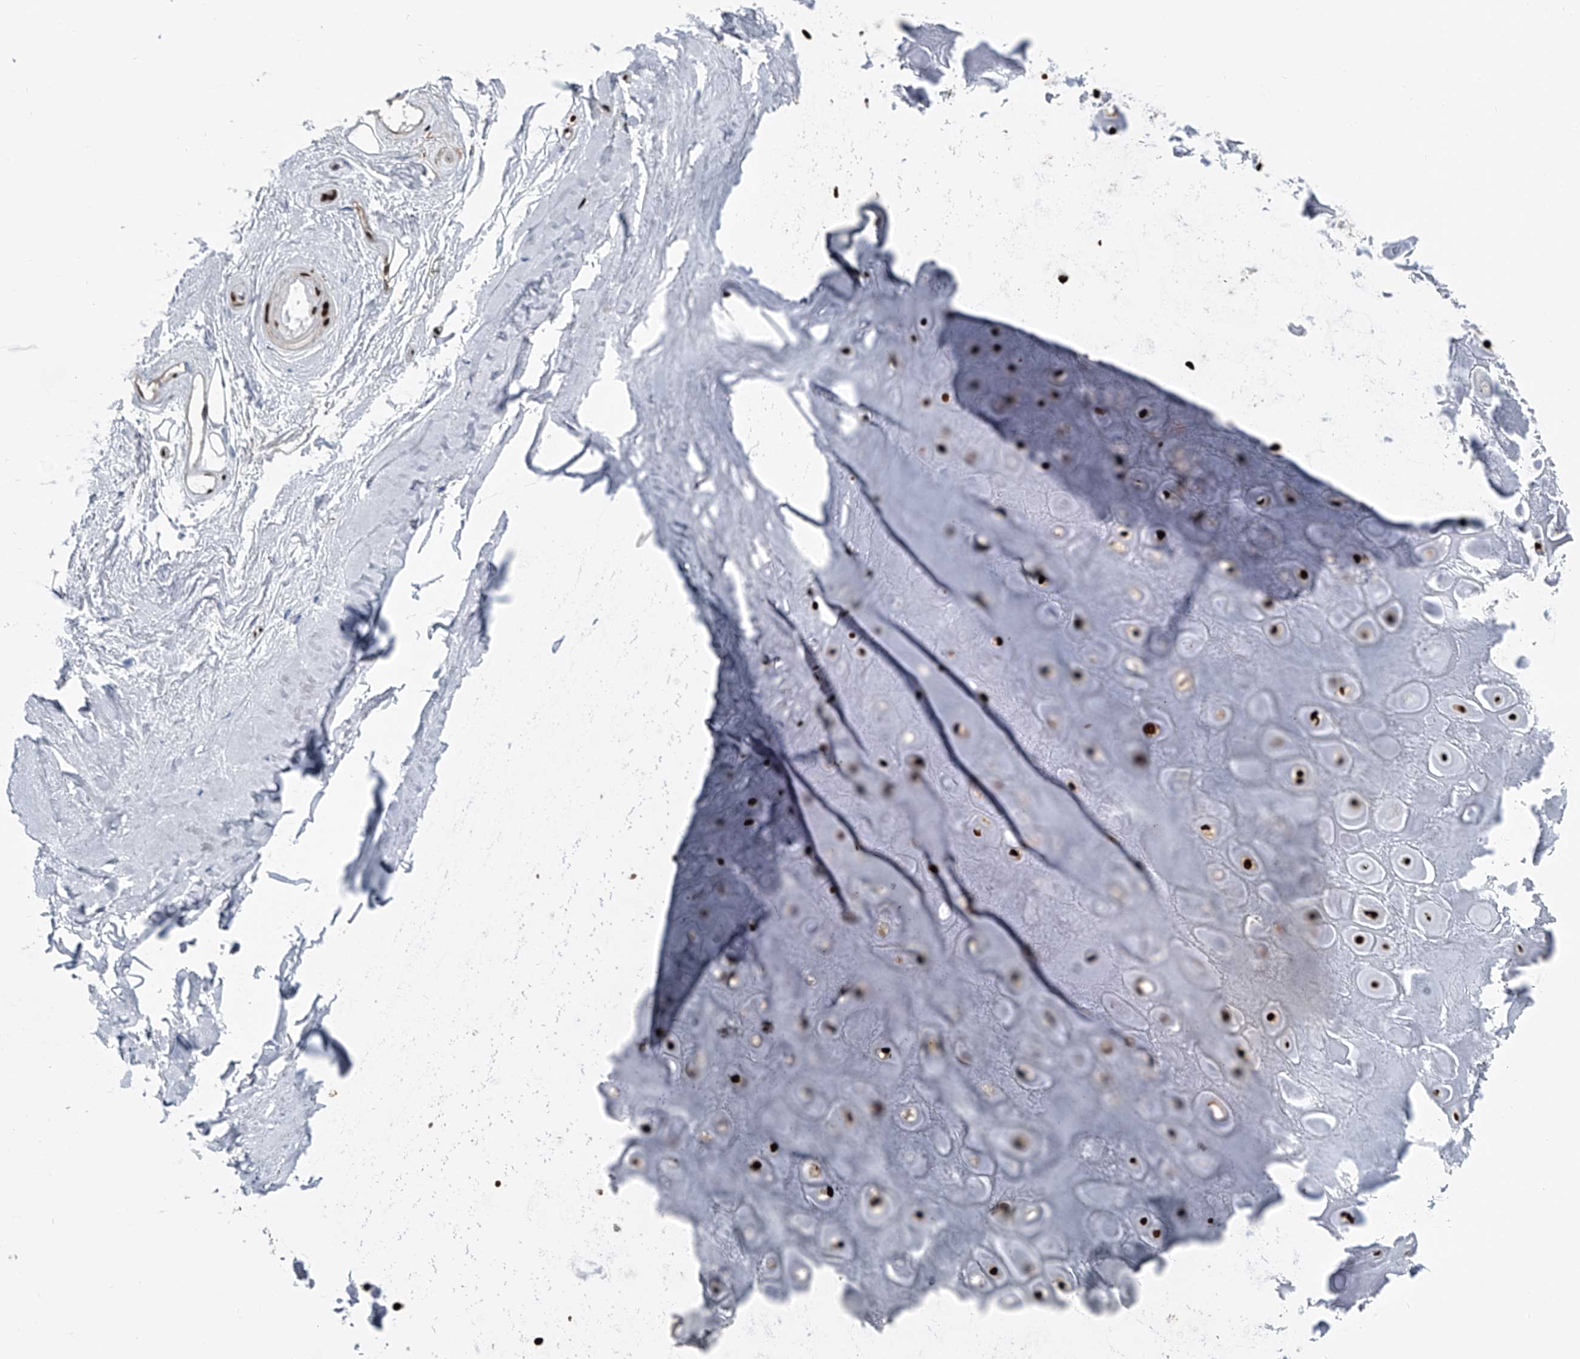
{"staining": {"intensity": "strong", "quantity": ">75%", "location": "nuclear"}, "tissue": "adipose tissue", "cell_type": "Adipocytes", "image_type": "normal", "snomed": [{"axis": "morphology", "description": "Normal tissue, NOS"}, {"axis": "morphology", "description": "Basal cell carcinoma"}, {"axis": "topography", "description": "Skin"}], "caption": "The immunohistochemical stain labels strong nuclear positivity in adipocytes of unremarkable adipose tissue. The staining was performed using DAB to visualize the protein expression in brown, while the nuclei were stained in blue with hematoxylin (Magnification: 20x).", "gene": "FKBP5", "patient": {"sex": "female", "age": 89}}